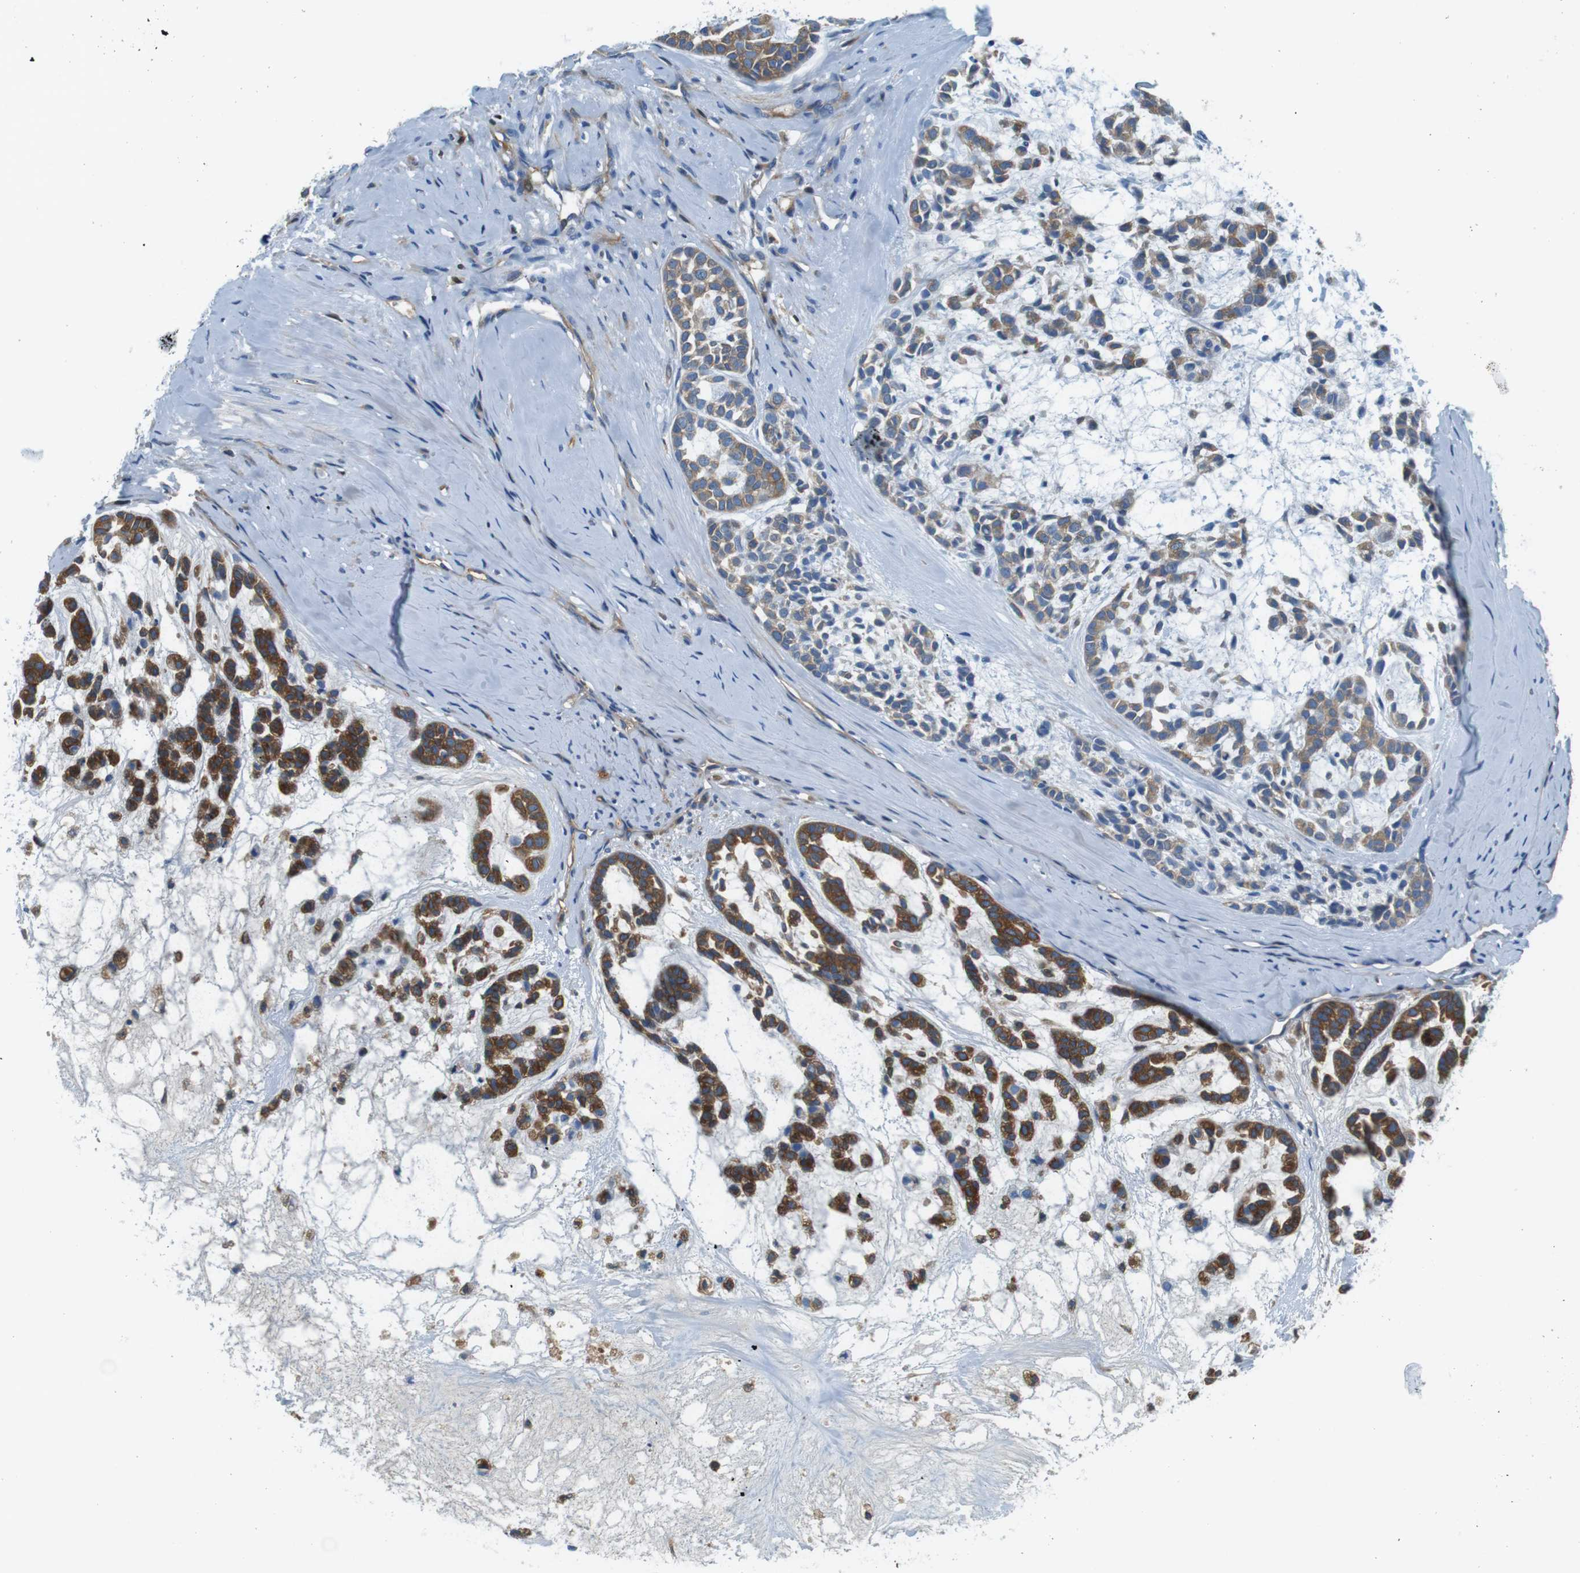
{"staining": {"intensity": "moderate", "quantity": ">75%", "location": "cytoplasmic/membranous"}, "tissue": "head and neck cancer", "cell_type": "Tumor cells", "image_type": "cancer", "snomed": [{"axis": "morphology", "description": "Adenocarcinoma, NOS"}, {"axis": "morphology", "description": "Adenoma, NOS"}, {"axis": "topography", "description": "Head-Neck"}], "caption": "Brown immunohistochemical staining in head and neck adenocarcinoma shows moderate cytoplasmic/membranous staining in approximately >75% of tumor cells.", "gene": "IGHD", "patient": {"sex": "female", "age": 55}}